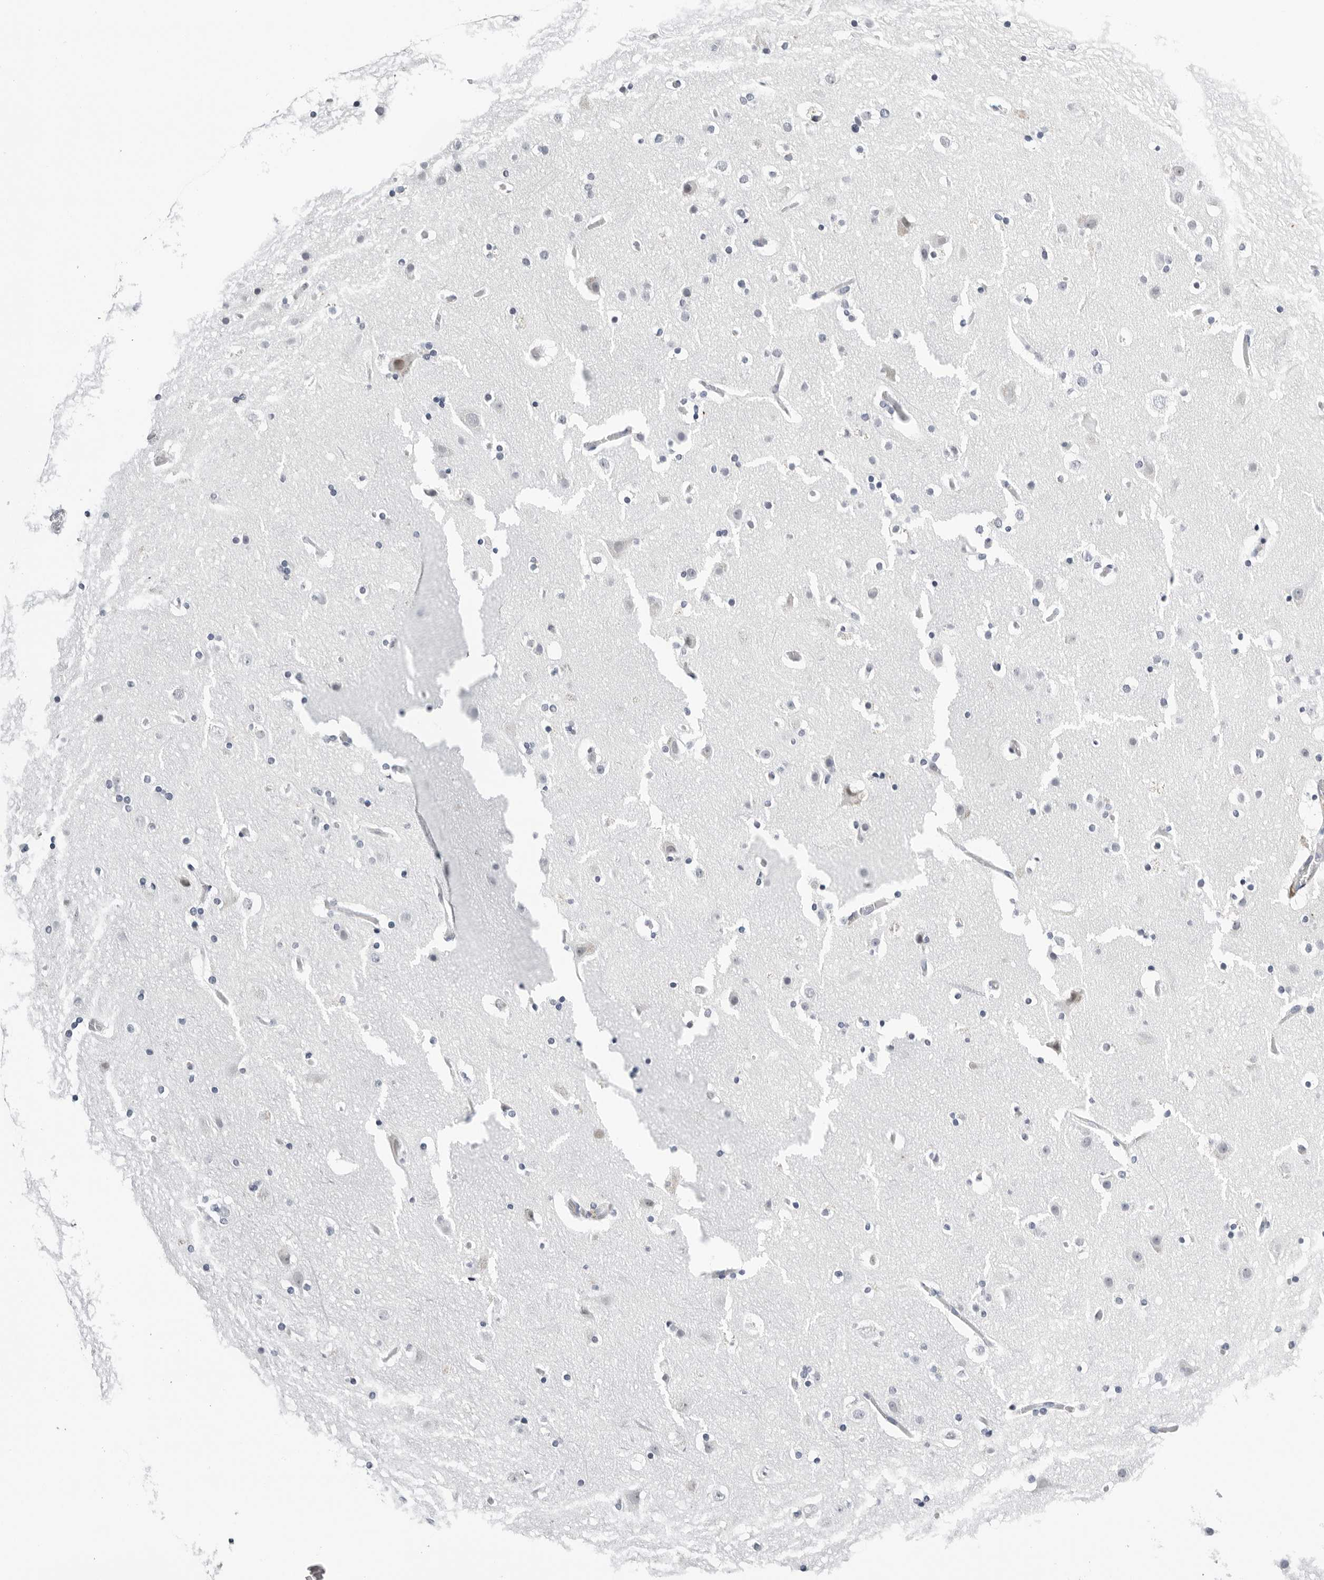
{"staining": {"intensity": "negative", "quantity": "none", "location": "none"}, "tissue": "cerebral cortex", "cell_type": "Endothelial cells", "image_type": "normal", "snomed": [{"axis": "morphology", "description": "Normal tissue, NOS"}, {"axis": "topography", "description": "Cerebral cortex"}], "caption": "DAB (3,3'-diaminobenzidine) immunohistochemical staining of unremarkable cerebral cortex reveals no significant positivity in endothelial cells.", "gene": "ZNF502", "patient": {"sex": "male", "age": 57}}